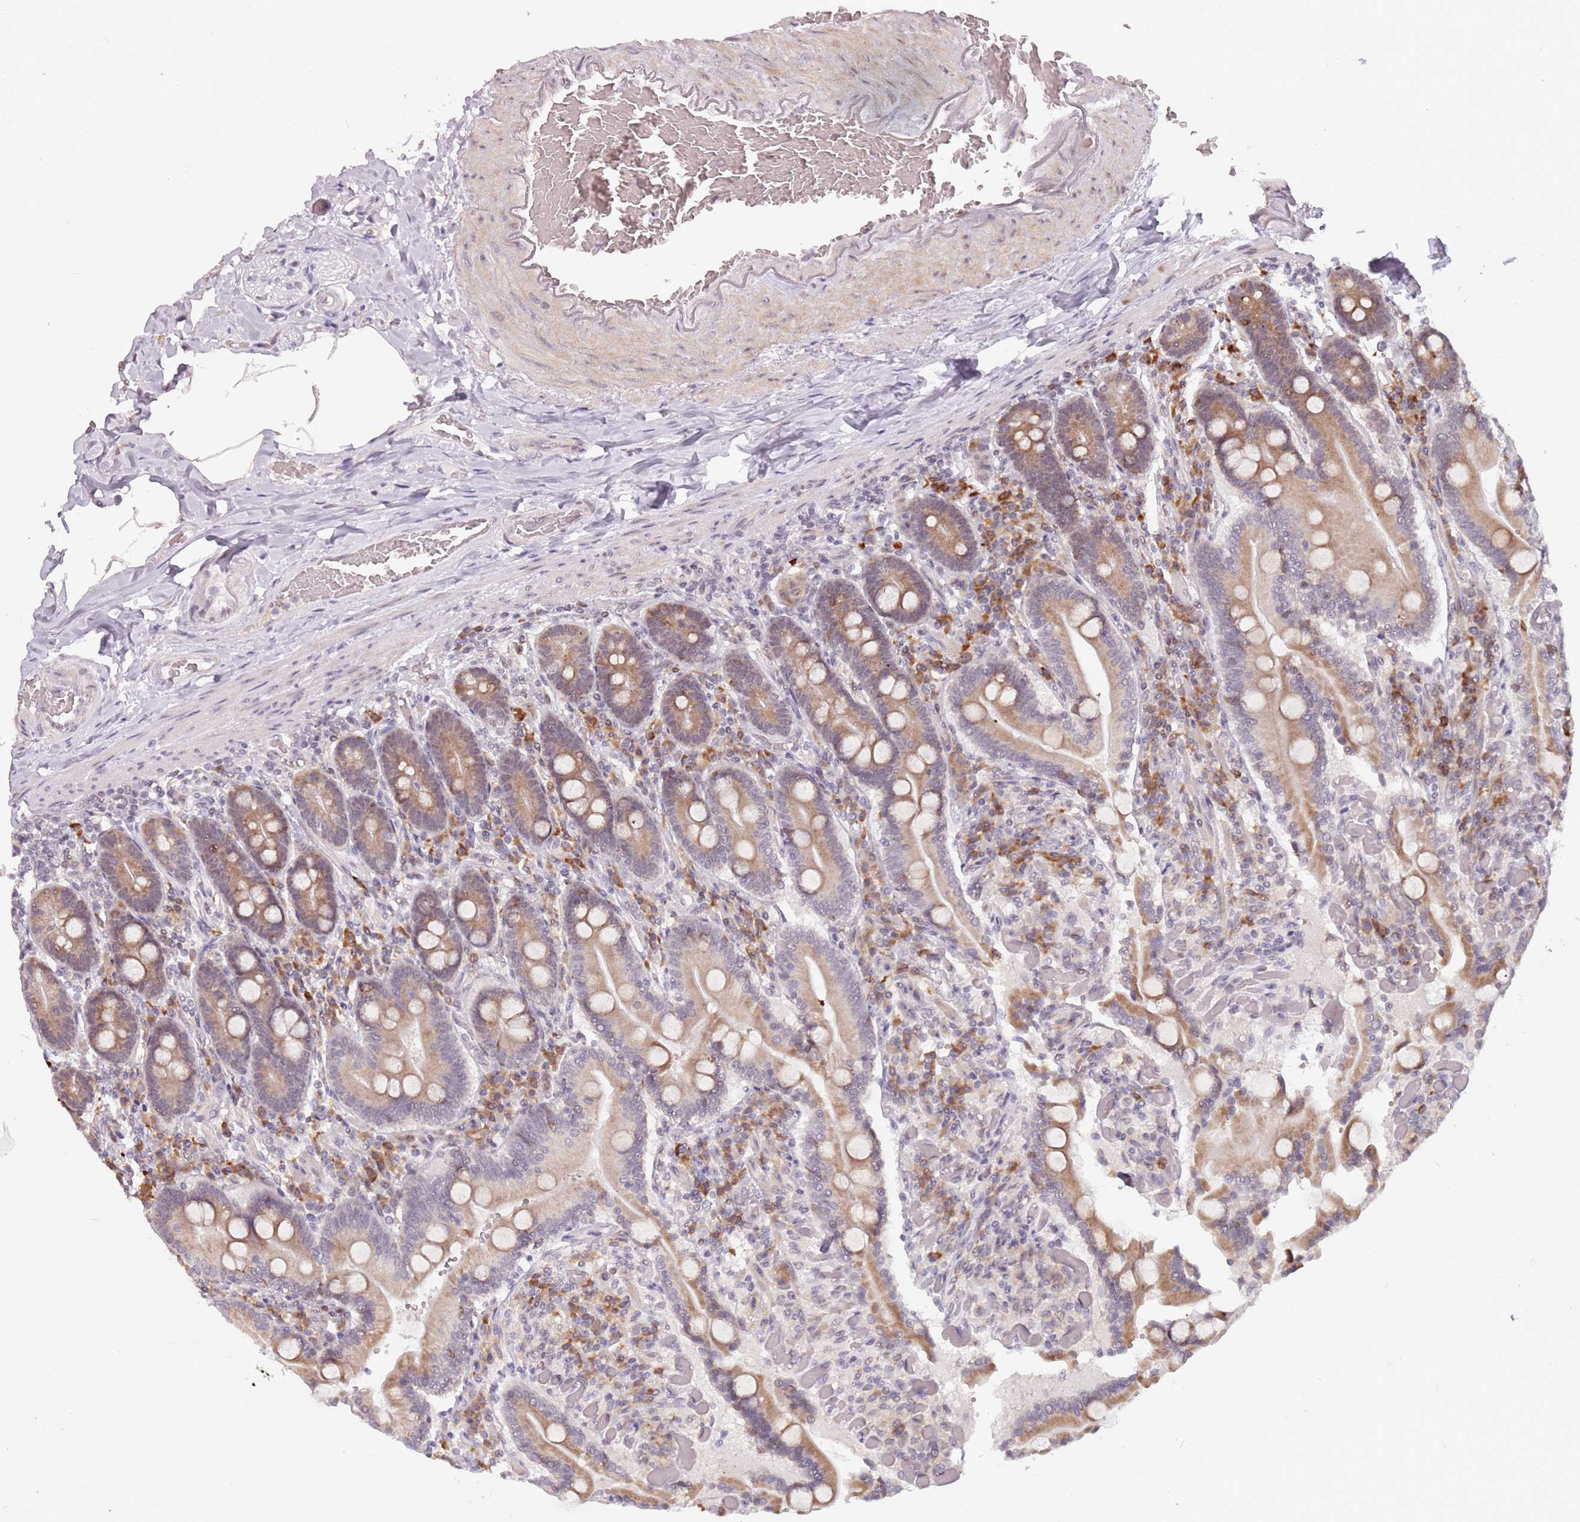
{"staining": {"intensity": "moderate", "quantity": ">75%", "location": "cytoplasmic/membranous"}, "tissue": "duodenum", "cell_type": "Glandular cells", "image_type": "normal", "snomed": [{"axis": "morphology", "description": "Normal tissue, NOS"}, {"axis": "topography", "description": "Duodenum"}], "caption": "Human duodenum stained for a protein (brown) reveals moderate cytoplasmic/membranous positive expression in about >75% of glandular cells.", "gene": "BARD1", "patient": {"sex": "female", "age": 62}}